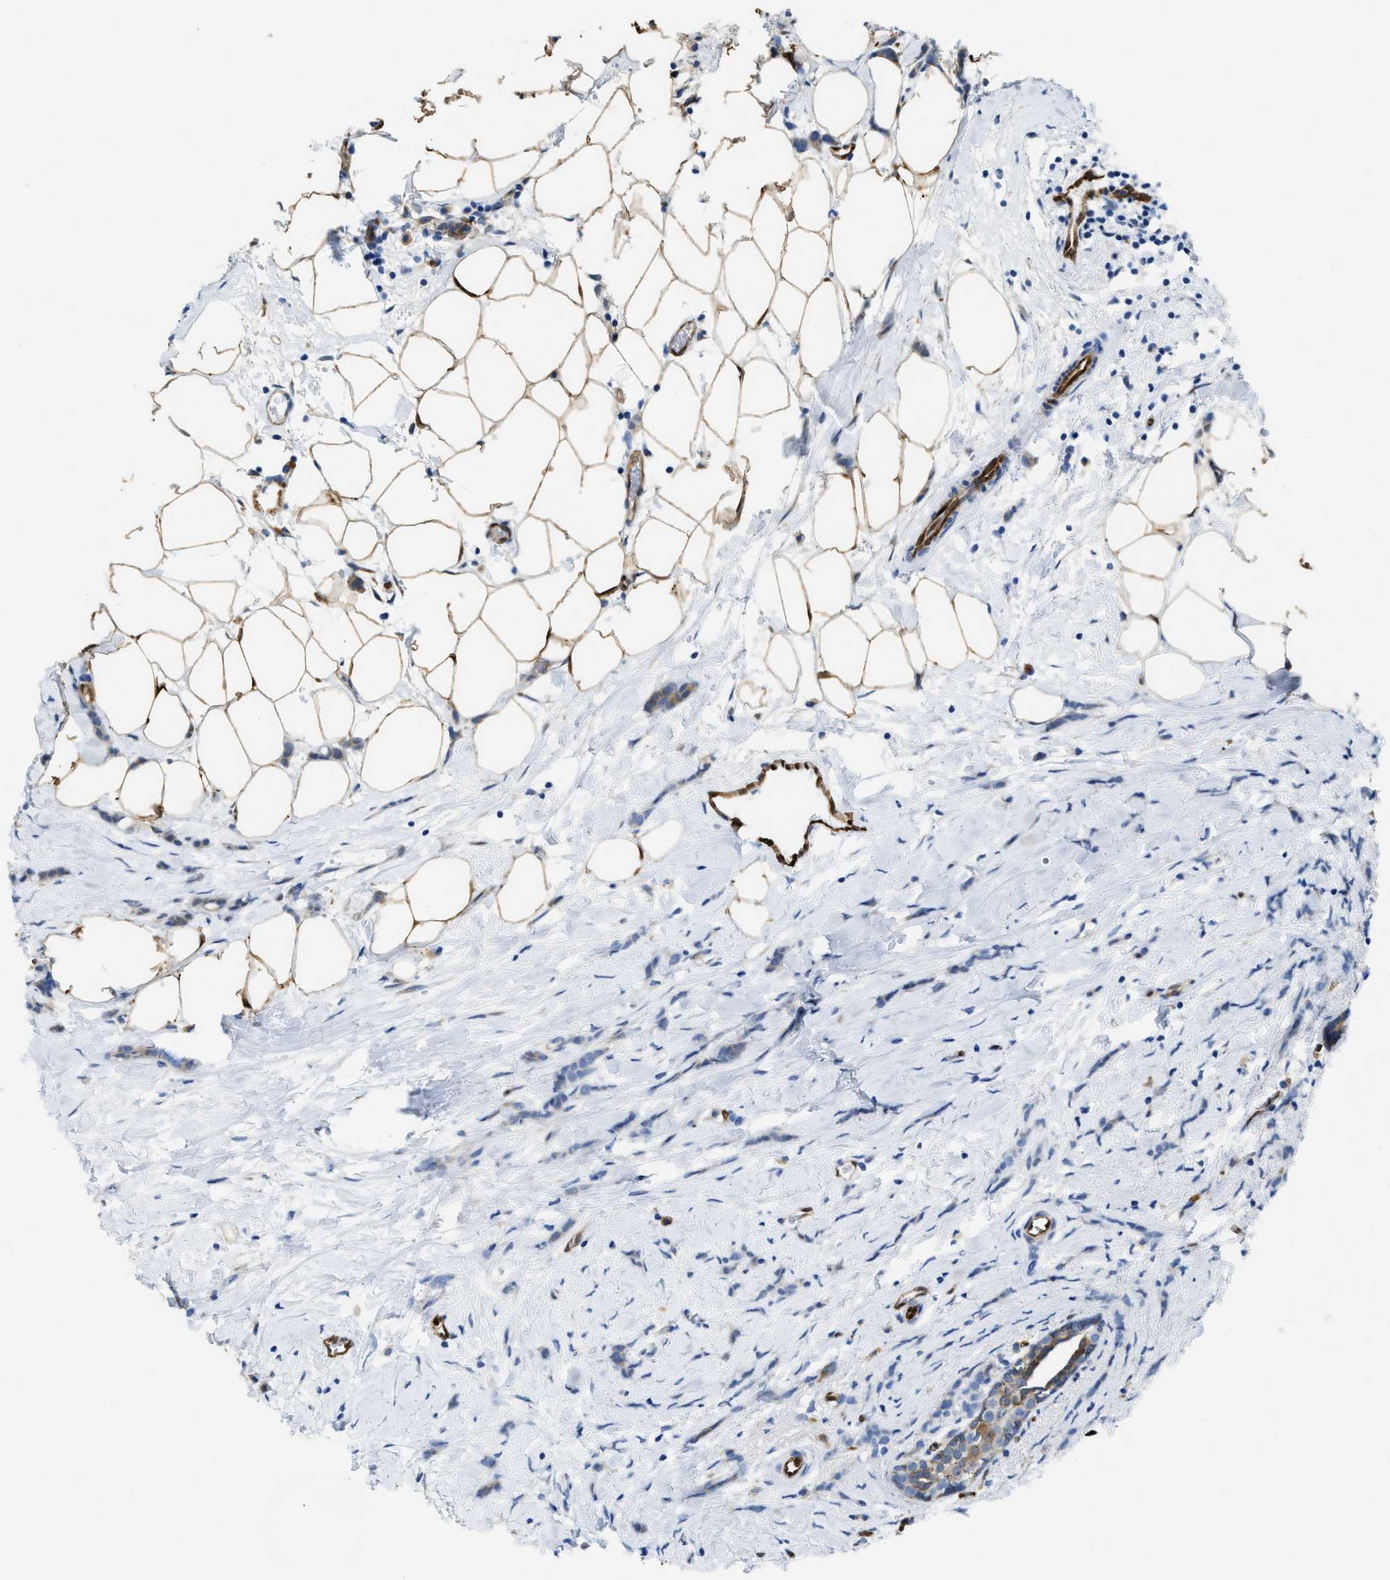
{"staining": {"intensity": "negative", "quantity": "none", "location": "none"}, "tissue": "breast cancer", "cell_type": "Tumor cells", "image_type": "cancer", "snomed": [{"axis": "morphology", "description": "Lobular carcinoma, in situ"}, {"axis": "morphology", "description": "Lobular carcinoma"}, {"axis": "topography", "description": "Breast"}], "caption": "A micrograph of human breast cancer is negative for staining in tumor cells. (Brightfield microscopy of DAB IHC at high magnification).", "gene": "ASS1", "patient": {"sex": "female", "age": 41}}